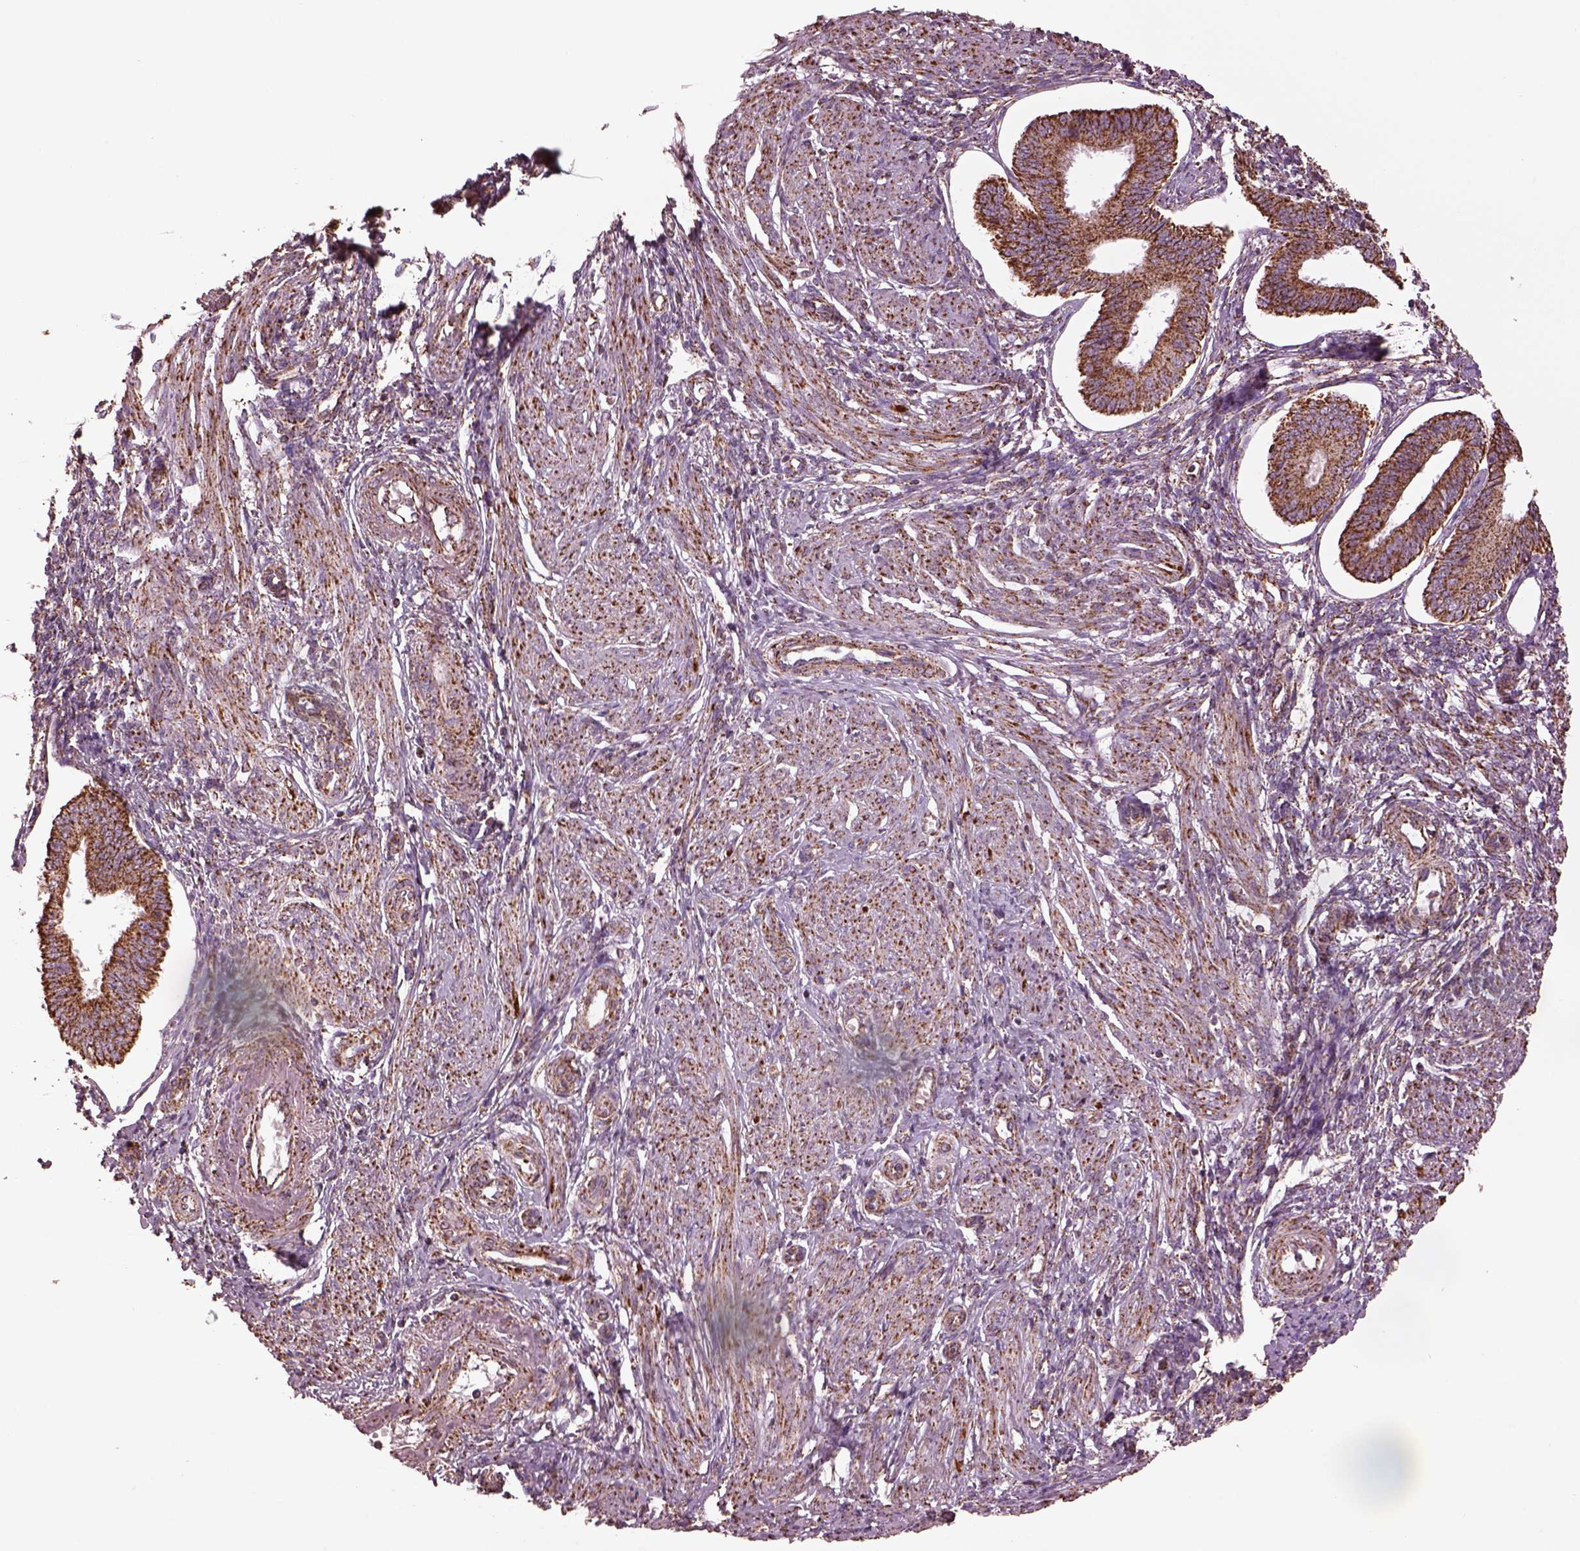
{"staining": {"intensity": "moderate", "quantity": ">75%", "location": "cytoplasmic/membranous"}, "tissue": "endometrium", "cell_type": "Cells in endometrial stroma", "image_type": "normal", "snomed": [{"axis": "morphology", "description": "Normal tissue, NOS"}, {"axis": "topography", "description": "Endometrium"}], "caption": "Approximately >75% of cells in endometrial stroma in unremarkable endometrium show moderate cytoplasmic/membranous protein expression as visualized by brown immunohistochemical staining.", "gene": "TMEM254", "patient": {"sex": "female", "age": 42}}